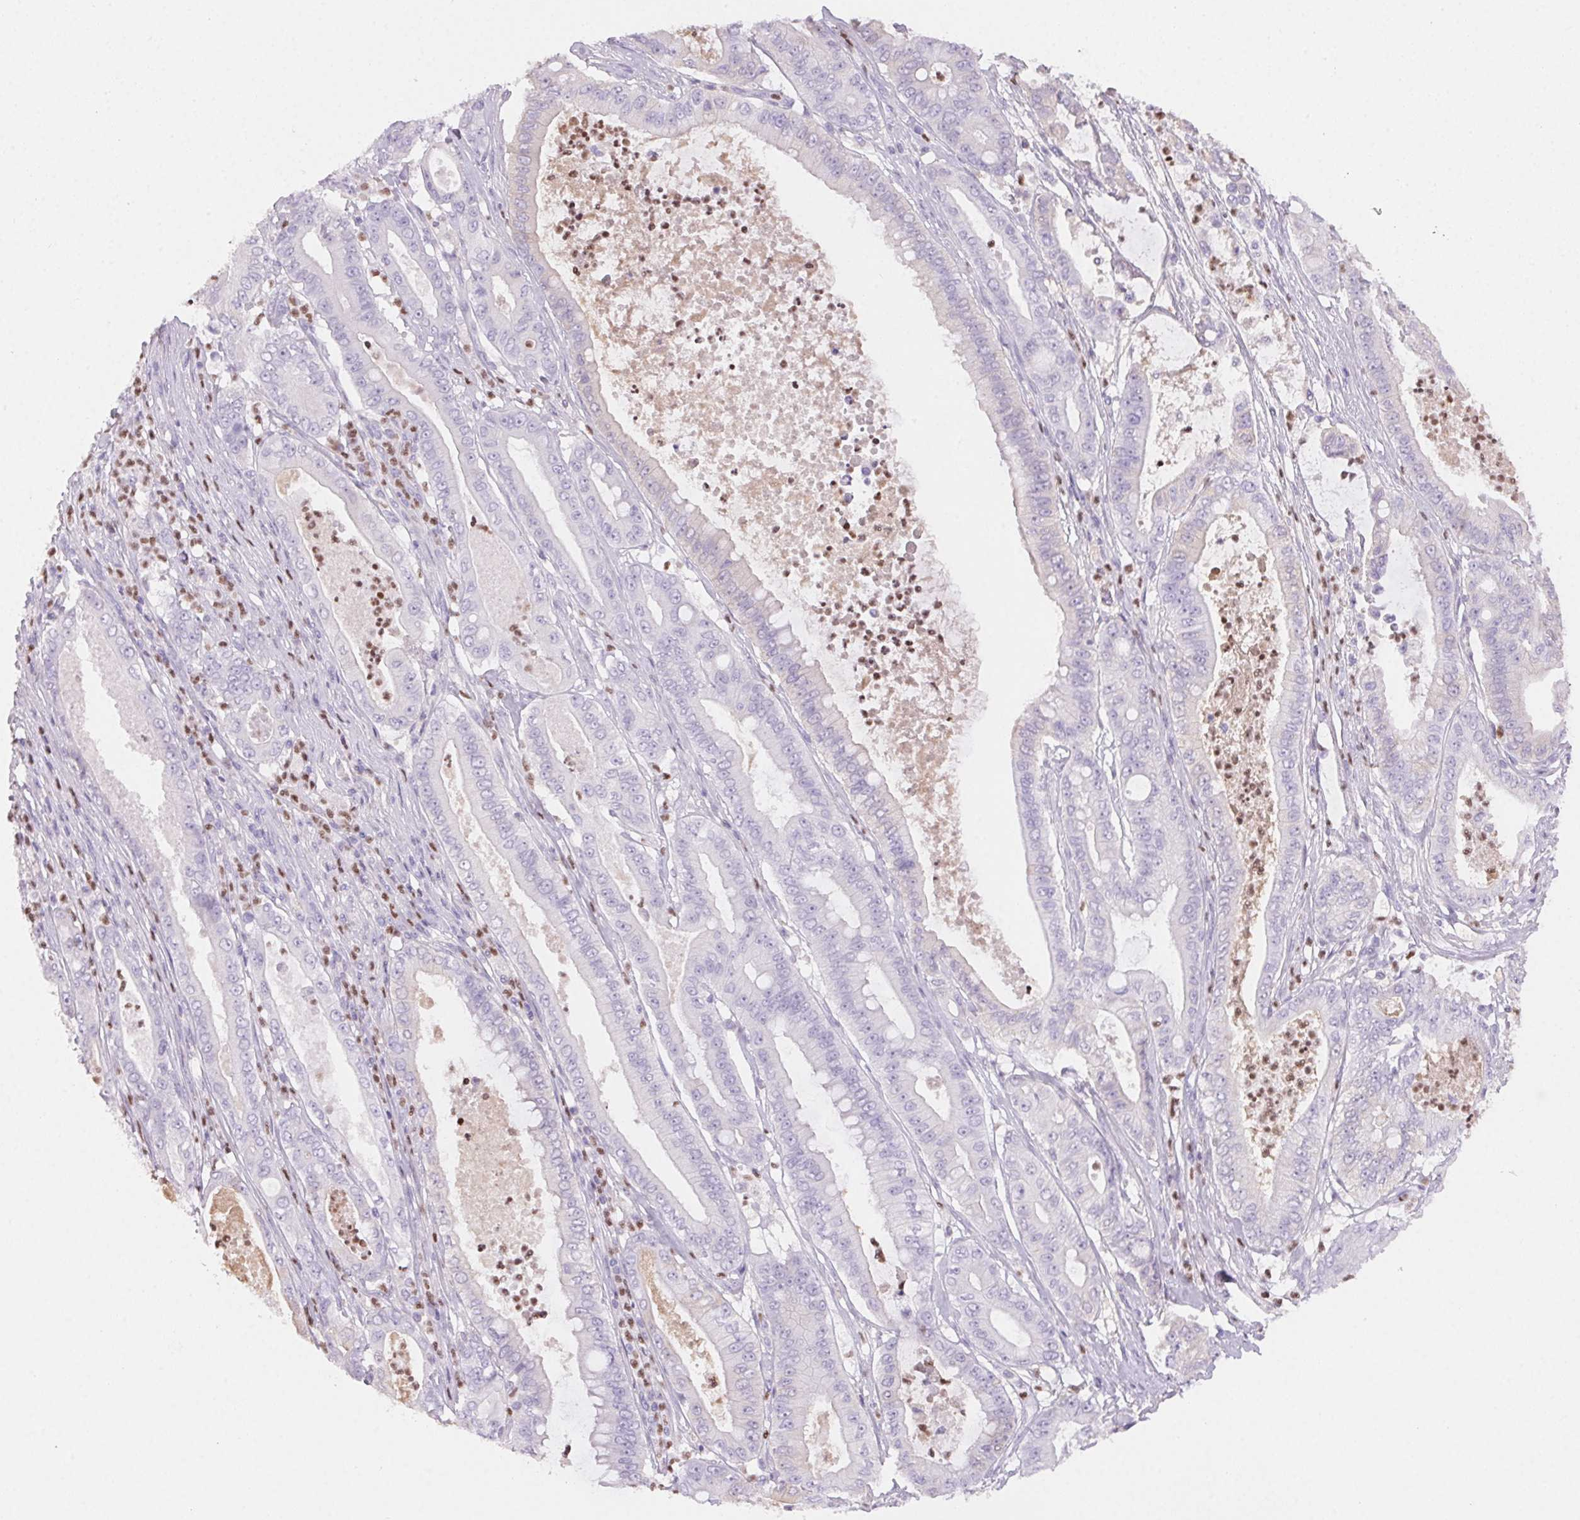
{"staining": {"intensity": "negative", "quantity": "none", "location": "none"}, "tissue": "pancreatic cancer", "cell_type": "Tumor cells", "image_type": "cancer", "snomed": [{"axis": "morphology", "description": "Adenocarcinoma, NOS"}, {"axis": "topography", "description": "Pancreas"}], "caption": "This is an immunohistochemistry (IHC) micrograph of pancreatic cancer. There is no staining in tumor cells.", "gene": "PADI4", "patient": {"sex": "male", "age": 71}}